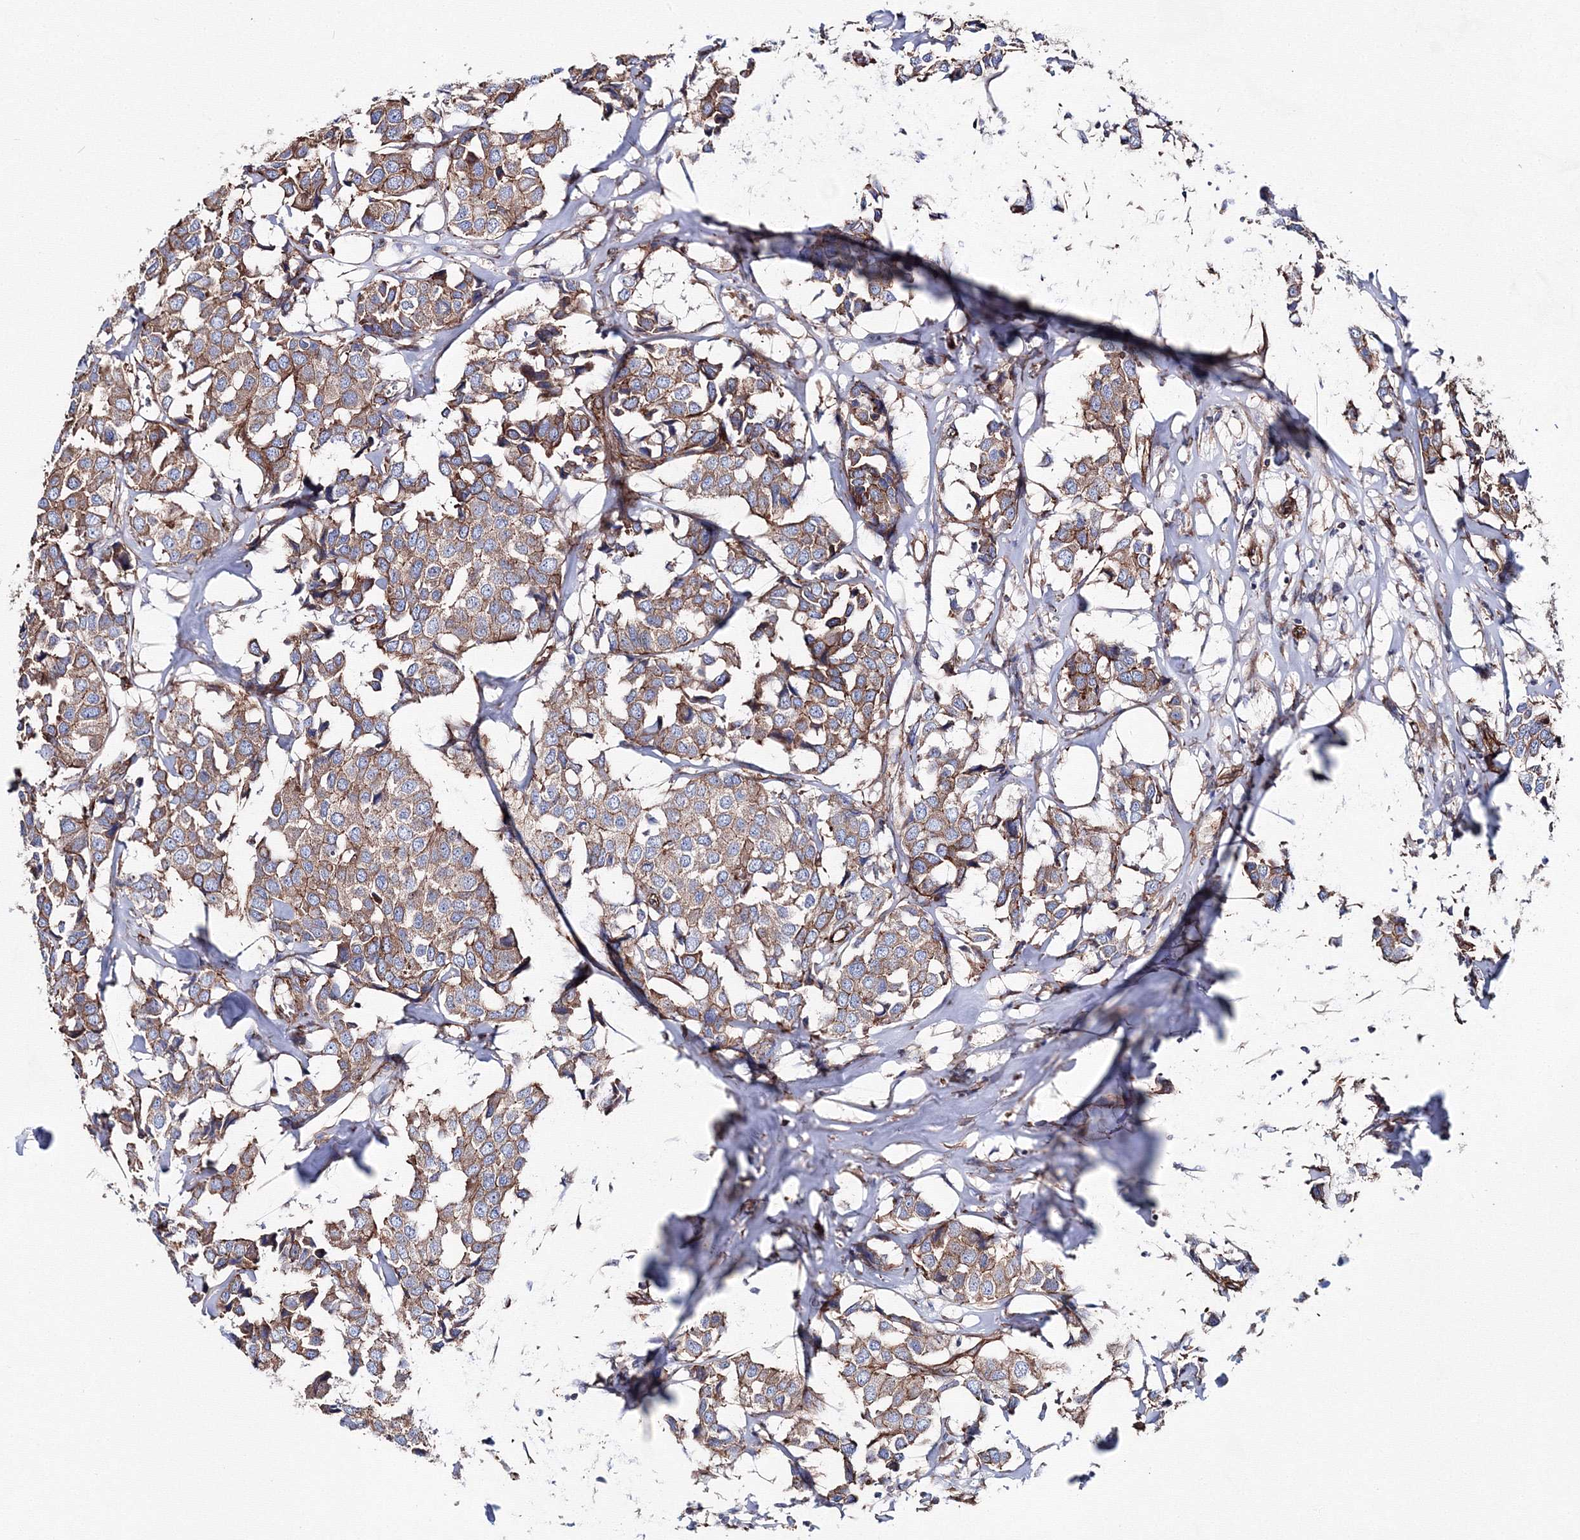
{"staining": {"intensity": "moderate", "quantity": "25%-75%", "location": "cytoplasmic/membranous"}, "tissue": "breast cancer", "cell_type": "Tumor cells", "image_type": "cancer", "snomed": [{"axis": "morphology", "description": "Duct carcinoma"}, {"axis": "topography", "description": "Breast"}], "caption": "IHC of human breast cancer (intraductal carcinoma) shows medium levels of moderate cytoplasmic/membranous positivity in approximately 25%-75% of tumor cells. (Brightfield microscopy of DAB IHC at high magnification).", "gene": "ANKRD37", "patient": {"sex": "female", "age": 80}}